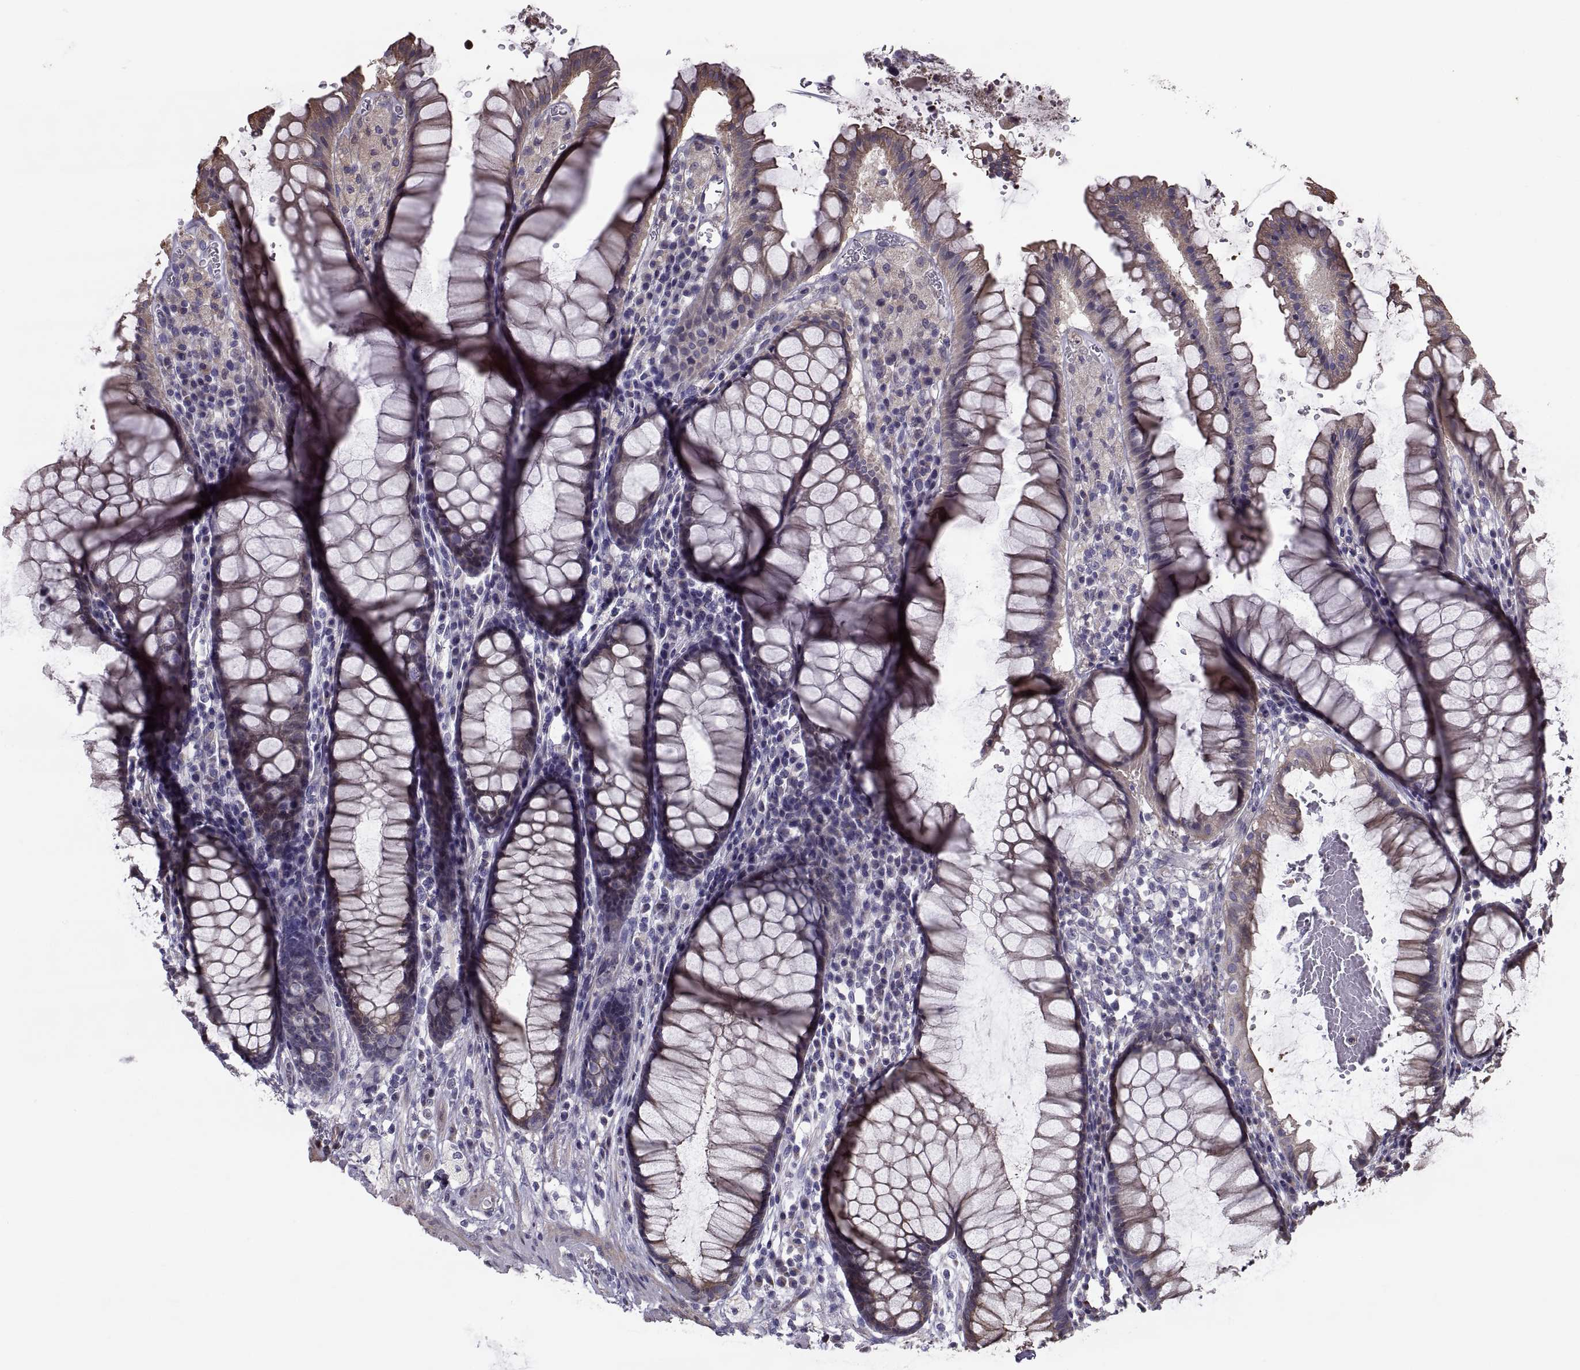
{"staining": {"intensity": "moderate", "quantity": "25%-75%", "location": "cytoplasmic/membranous"}, "tissue": "rectum", "cell_type": "Glandular cells", "image_type": "normal", "snomed": [{"axis": "morphology", "description": "Normal tissue, NOS"}, {"axis": "topography", "description": "Rectum"}], "caption": "Protein staining by IHC displays moderate cytoplasmic/membranous positivity in approximately 25%-75% of glandular cells in unremarkable rectum.", "gene": "ANO1", "patient": {"sex": "female", "age": 68}}